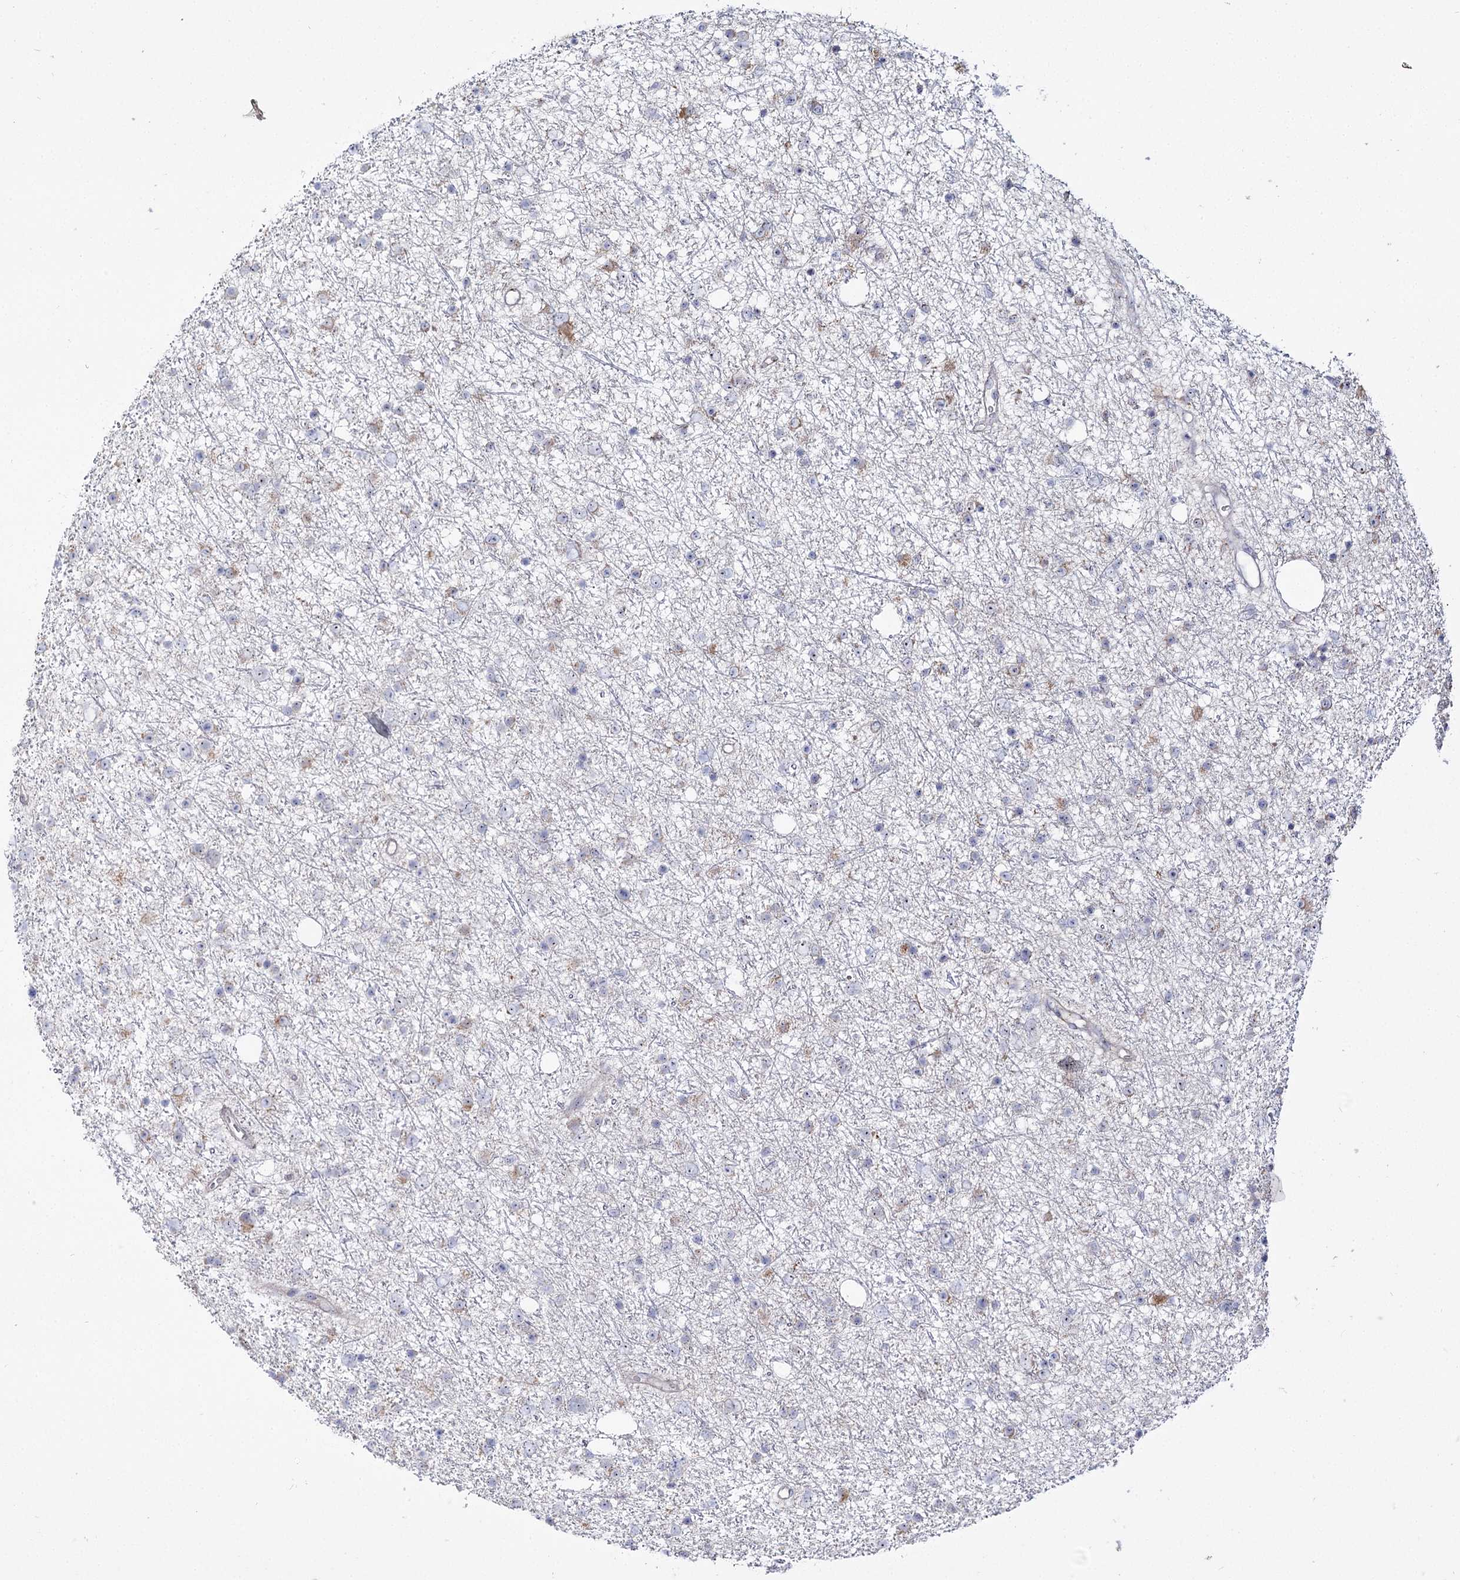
{"staining": {"intensity": "negative", "quantity": "none", "location": "none"}, "tissue": "glioma", "cell_type": "Tumor cells", "image_type": "cancer", "snomed": [{"axis": "morphology", "description": "Glioma, malignant, Low grade"}, {"axis": "topography", "description": "Cerebral cortex"}], "caption": "Immunohistochemical staining of human glioma shows no significant staining in tumor cells.", "gene": "SUOX", "patient": {"sex": "female", "age": 39}}